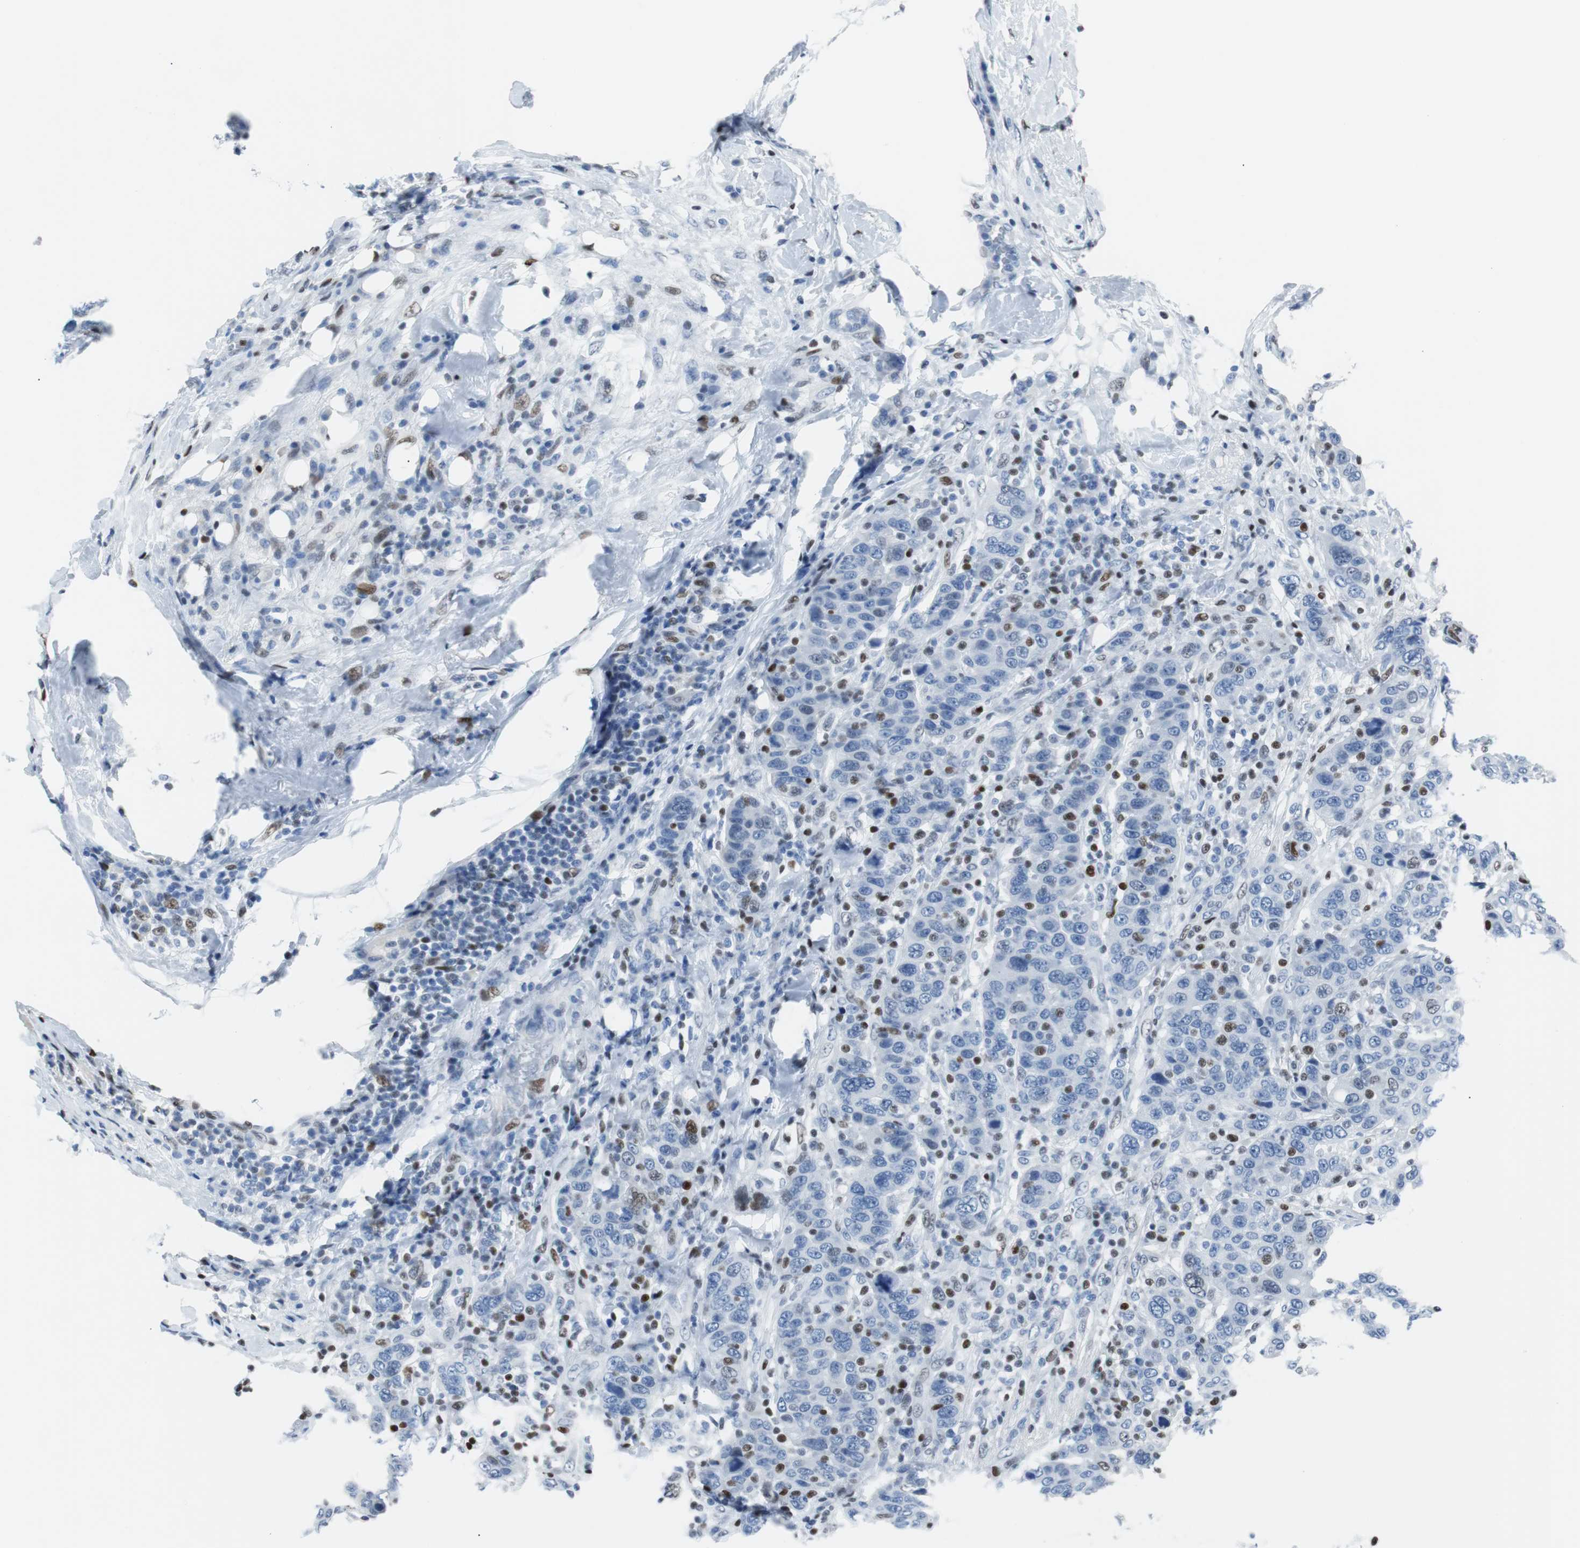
{"staining": {"intensity": "weak", "quantity": "<25%", "location": "nuclear"}, "tissue": "breast cancer", "cell_type": "Tumor cells", "image_type": "cancer", "snomed": [{"axis": "morphology", "description": "Duct carcinoma"}, {"axis": "topography", "description": "Breast"}], "caption": "Immunohistochemical staining of breast invasive ductal carcinoma demonstrates no significant staining in tumor cells.", "gene": "JUN", "patient": {"sex": "female", "age": 37}}